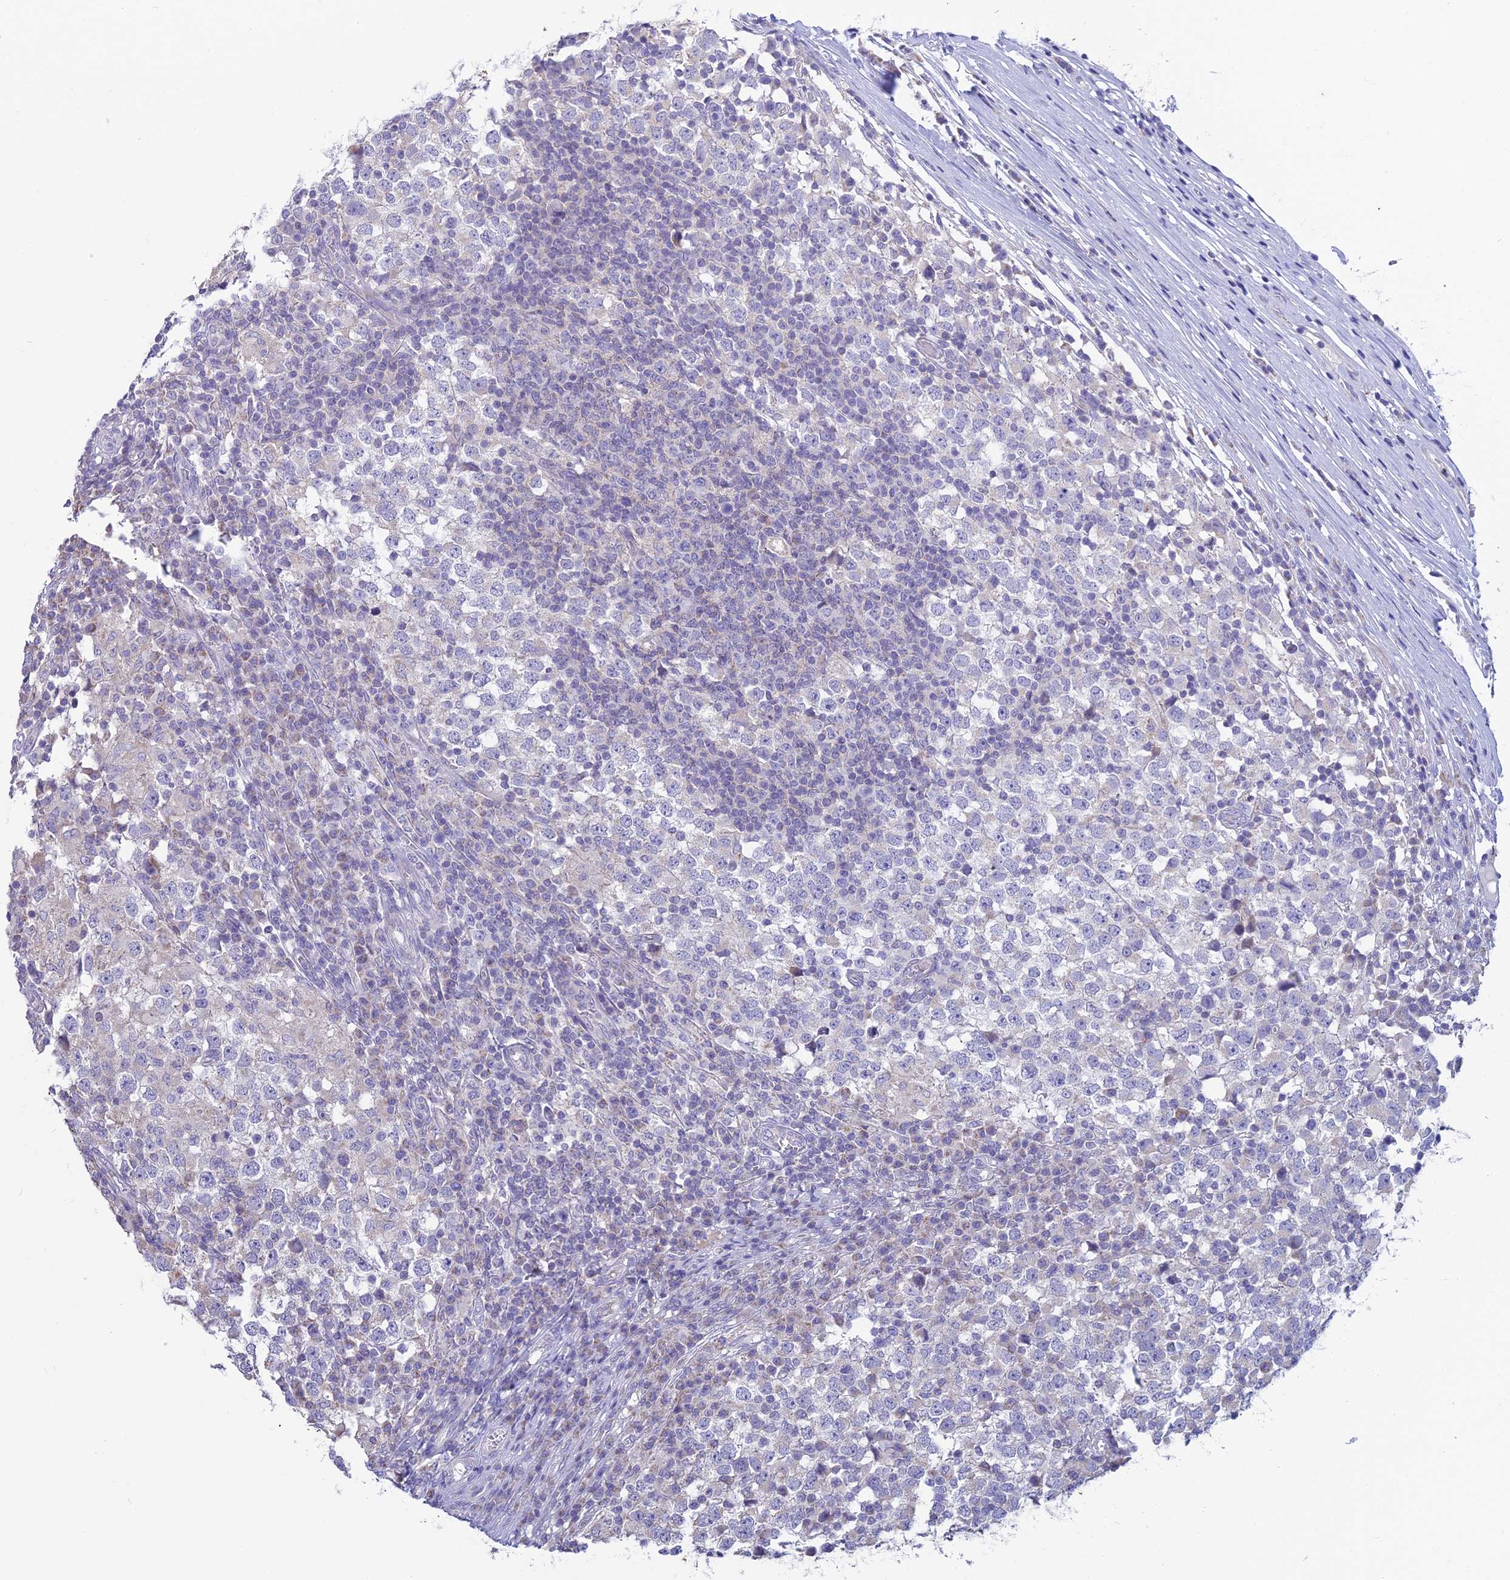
{"staining": {"intensity": "negative", "quantity": "none", "location": "none"}, "tissue": "testis cancer", "cell_type": "Tumor cells", "image_type": "cancer", "snomed": [{"axis": "morphology", "description": "Seminoma, NOS"}, {"axis": "topography", "description": "Testis"}], "caption": "DAB (3,3'-diaminobenzidine) immunohistochemical staining of testis cancer (seminoma) reveals no significant expression in tumor cells. (DAB immunohistochemistry (IHC) visualized using brightfield microscopy, high magnification).", "gene": "CFAP206", "patient": {"sex": "male", "age": 65}}